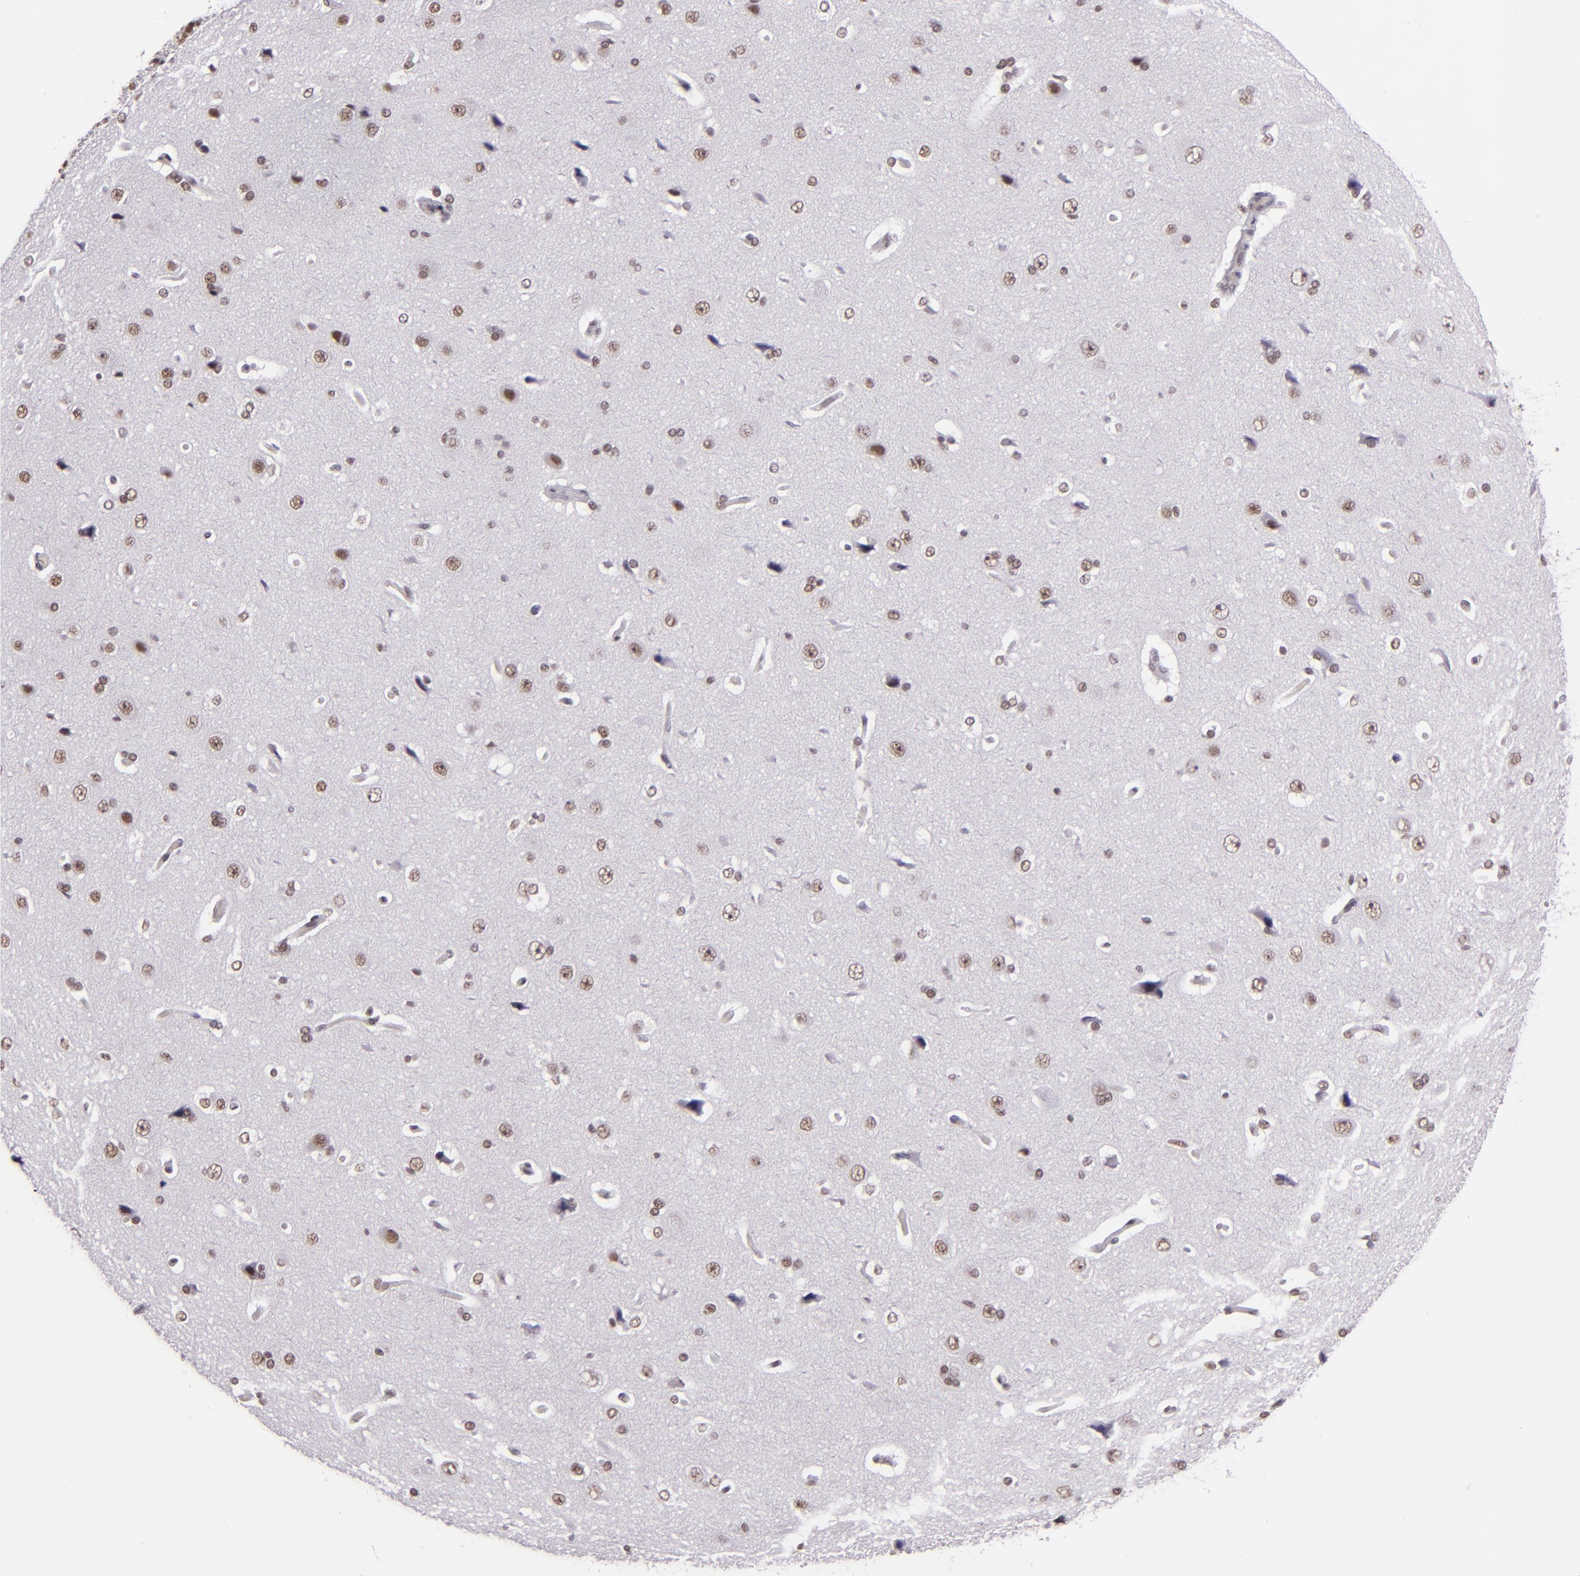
{"staining": {"intensity": "negative", "quantity": "none", "location": "none"}, "tissue": "cerebral cortex", "cell_type": "Endothelial cells", "image_type": "normal", "snomed": [{"axis": "morphology", "description": "Normal tissue, NOS"}, {"axis": "topography", "description": "Cerebral cortex"}], "caption": "Cerebral cortex stained for a protein using immunohistochemistry (IHC) shows no expression endothelial cells.", "gene": "BRD8", "patient": {"sex": "female", "age": 45}}